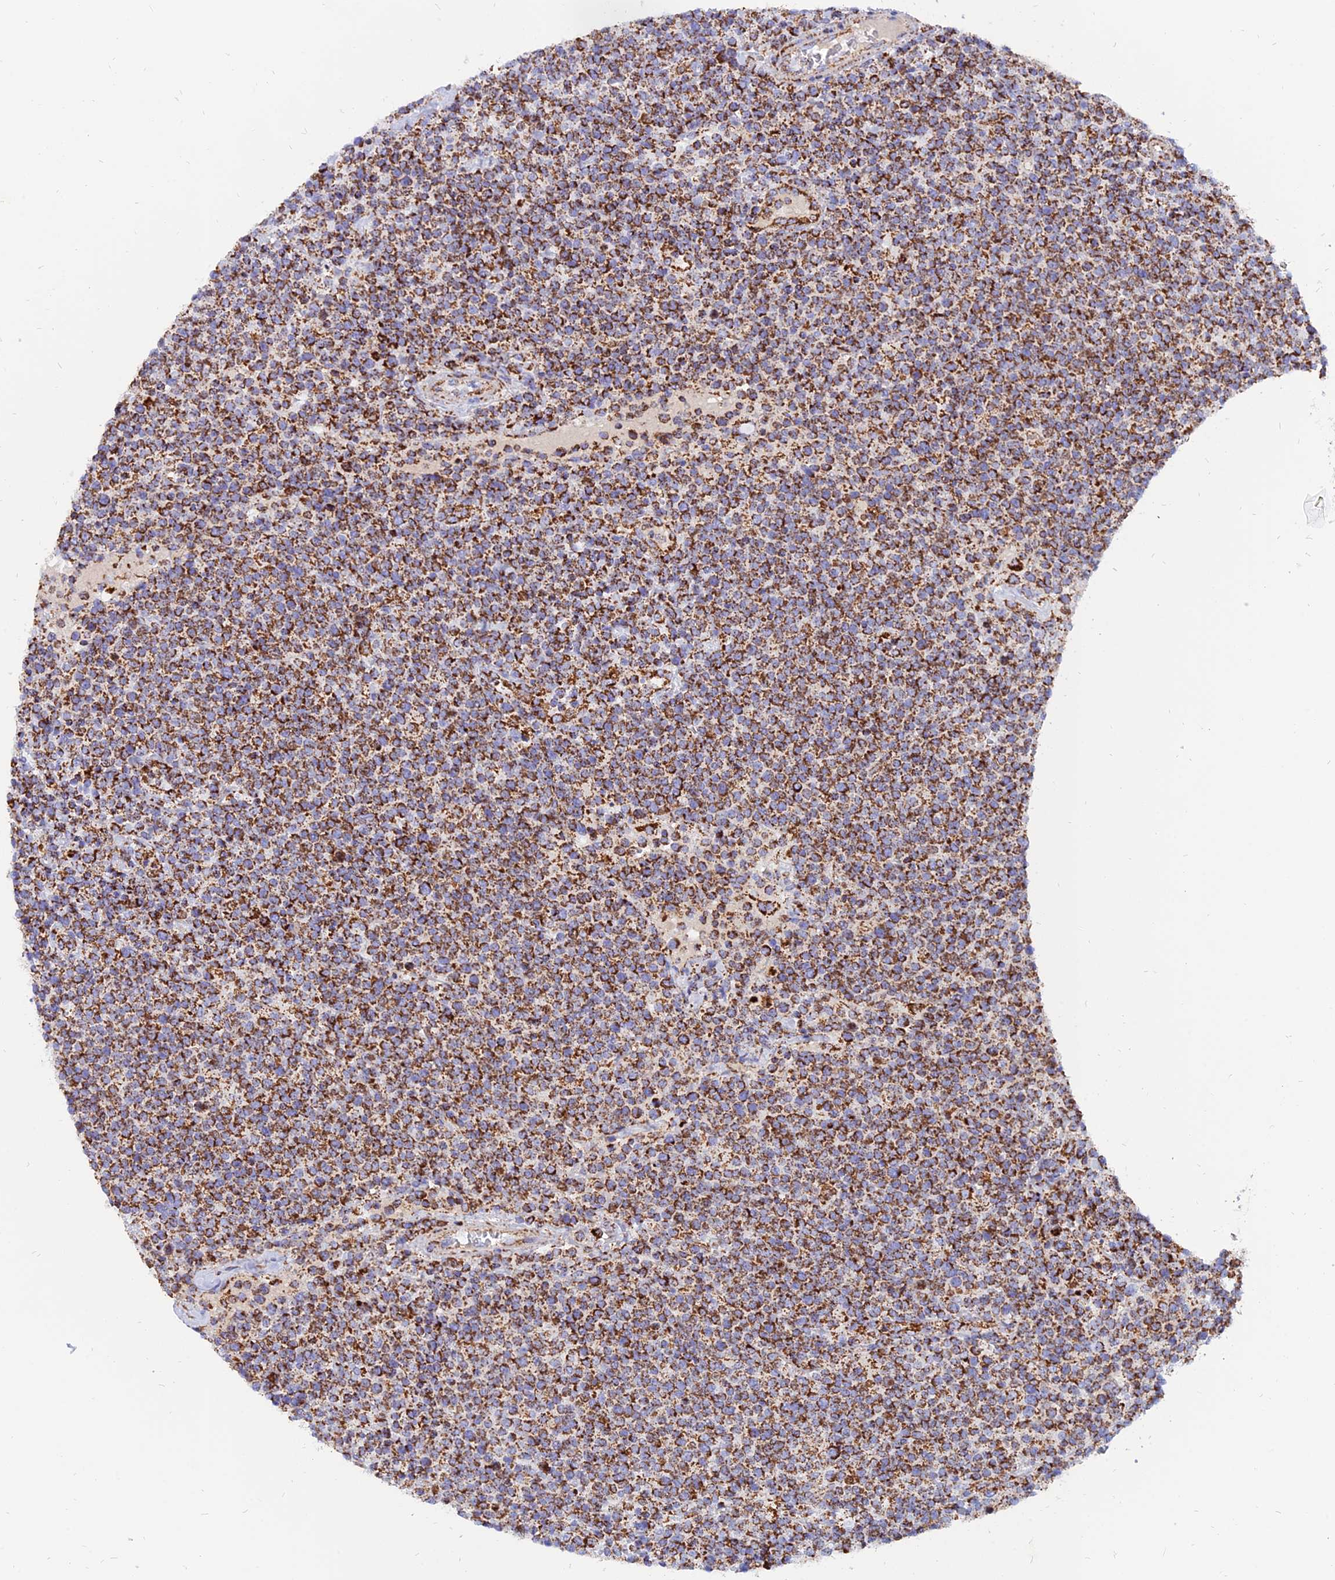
{"staining": {"intensity": "moderate", "quantity": ">75%", "location": "cytoplasmic/membranous"}, "tissue": "lymphoma", "cell_type": "Tumor cells", "image_type": "cancer", "snomed": [{"axis": "morphology", "description": "Malignant lymphoma, non-Hodgkin's type, High grade"}, {"axis": "topography", "description": "Lymph node"}], "caption": "About >75% of tumor cells in high-grade malignant lymphoma, non-Hodgkin's type reveal moderate cytoplasmic/membranous protein positivity as visualized by brown immunohistochemical staining.", "gene": "NDUFB6", "patient": {"sex": "male", "age": 61}}